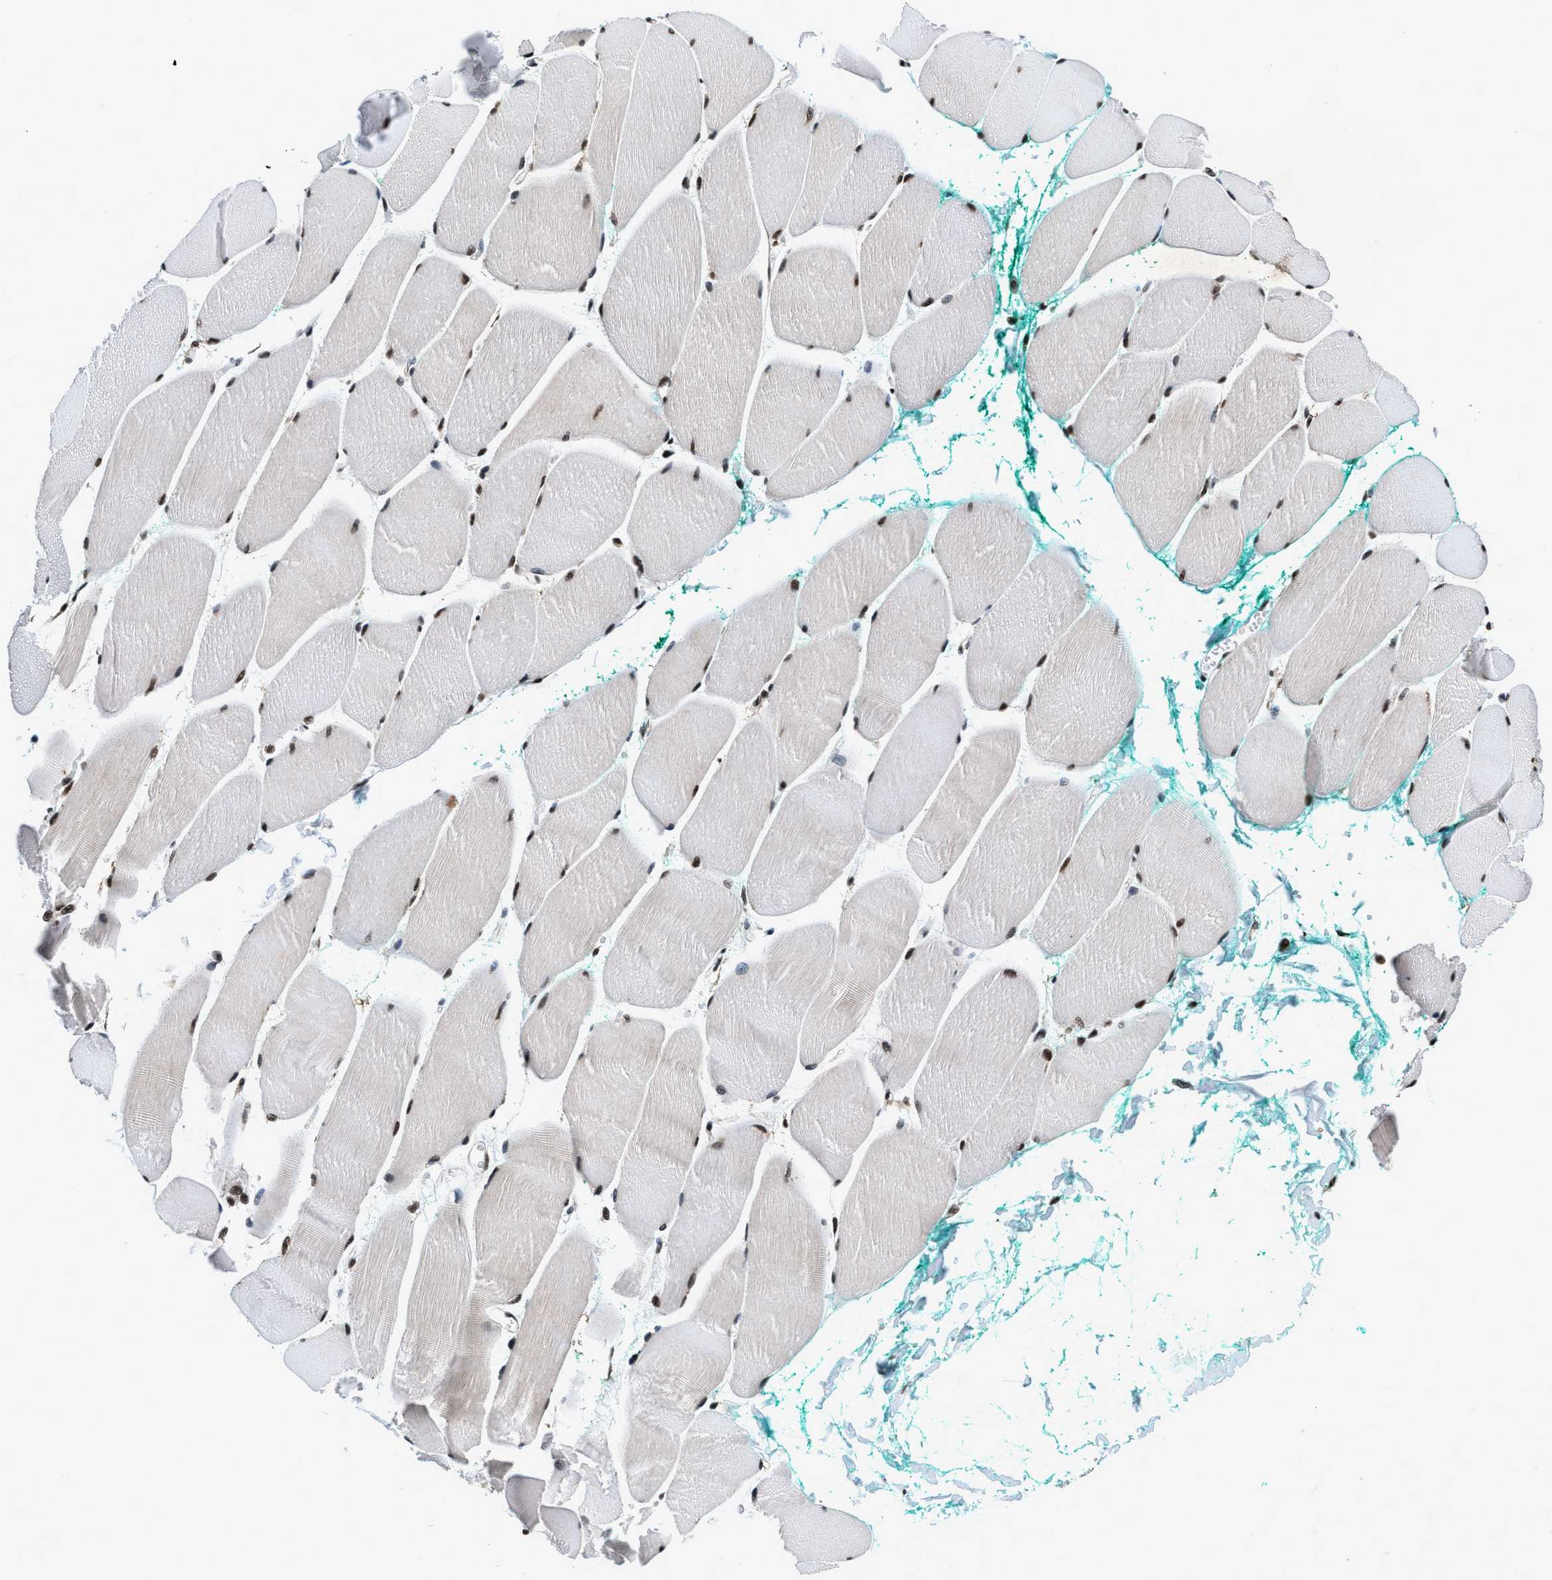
{"staining": {"intensity": "strong", "quantity": "25%-75%", "location": "nuclear"}, "tissue": "skeletal muscle", "cell_type": "Myocytes", "image_type": "normal", "snomed": [{"axis": "morphology", "description": "Normal tissue, NOS"}, {"axis": "morphology", "description": "Squamous cell carcinoma, NOS"}, {"axis": "topography", "description": "Skeletal muscle"}], "caption": "Protein staining reveals strong nuclear expression in approximately 25%-75% of myocytes in normal skeletal muscle. The staining is performed using DAB brown chromogen to label protein expression. The nuclei are counter-stained blue using hematoxylin.", "gene": "HNRNPF", "patient": {"sex": "male", "age": 51}}